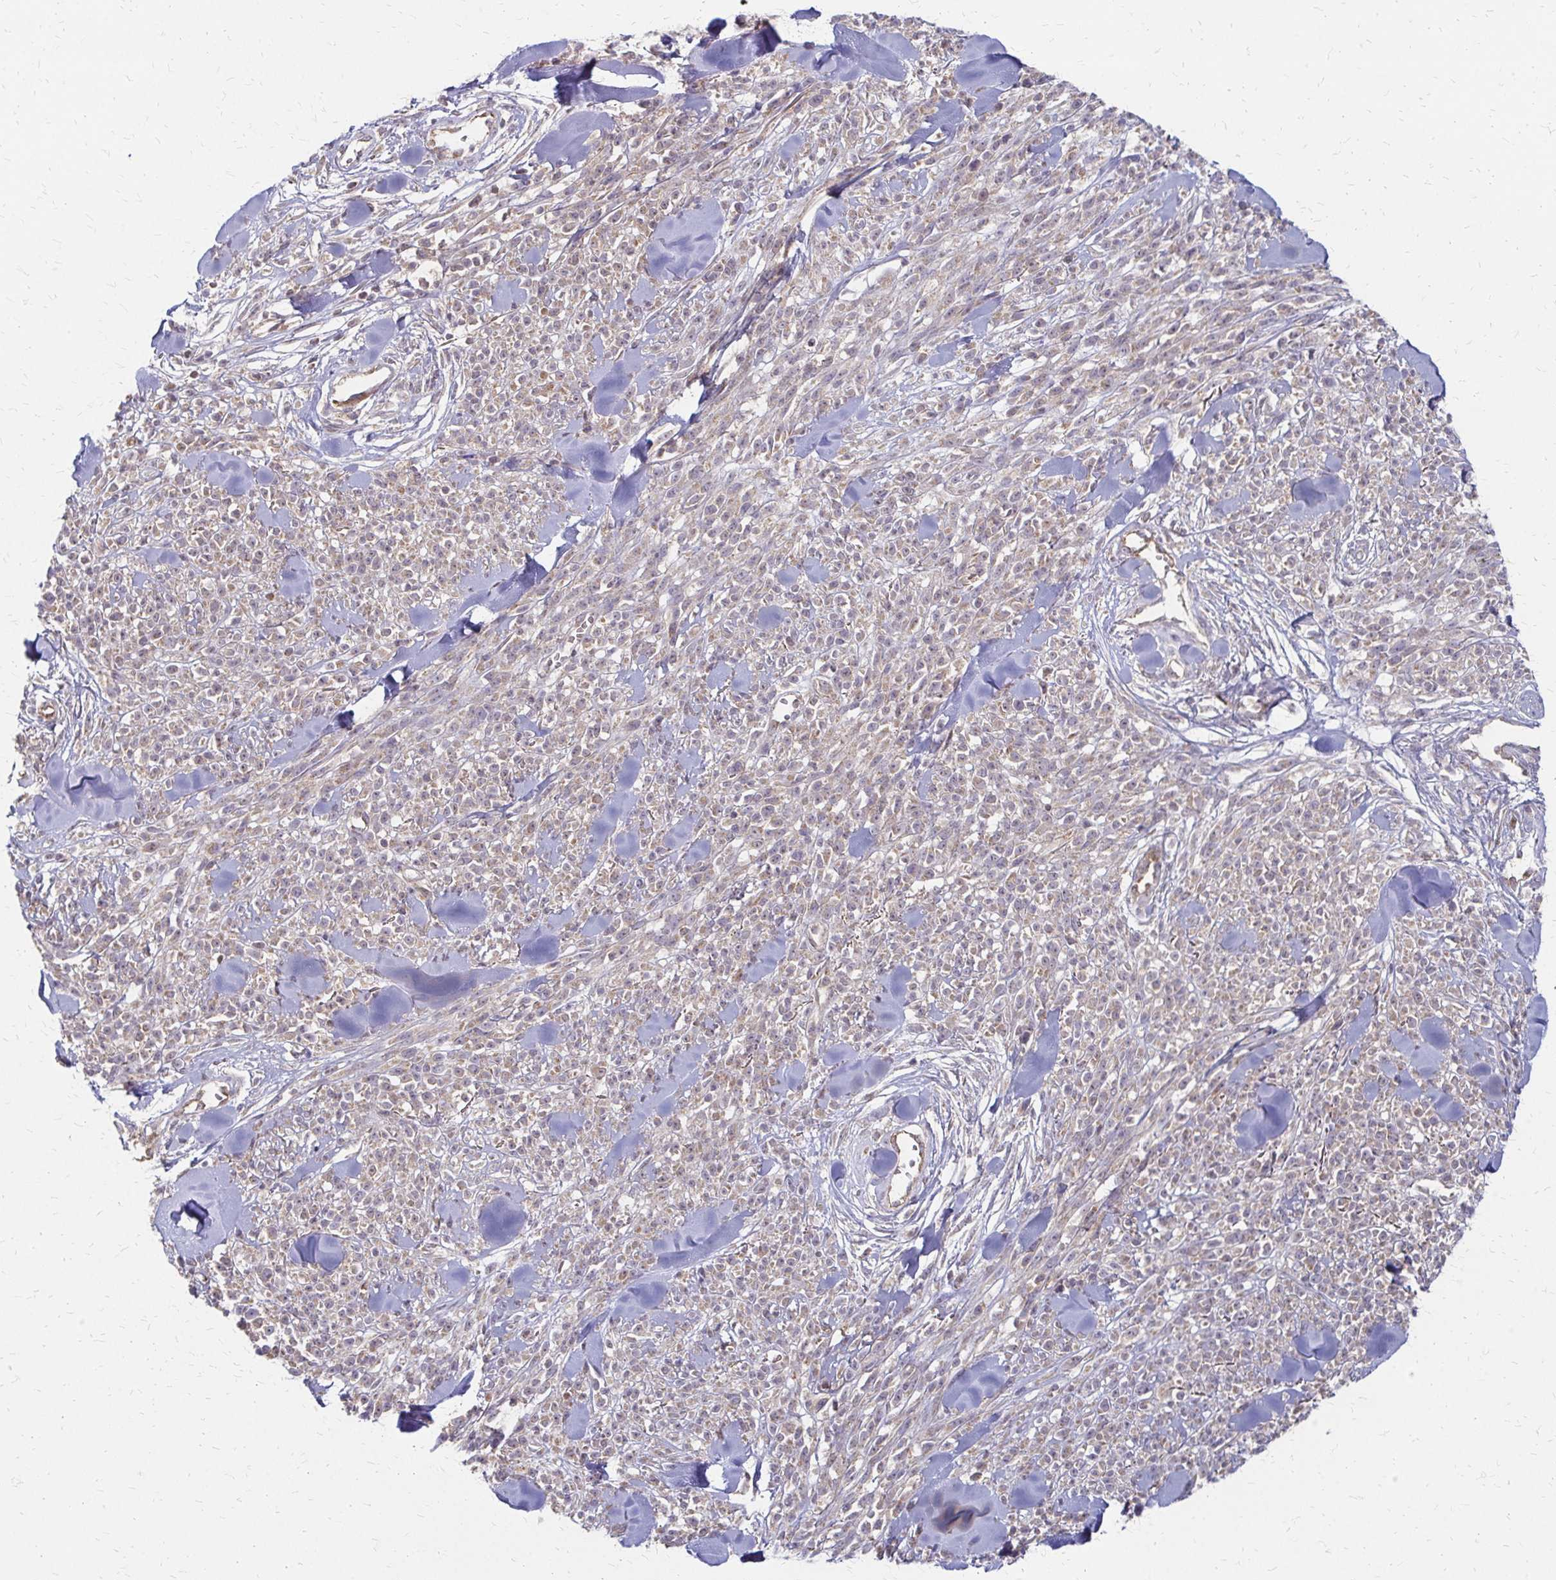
{"staining": {"intensity": "negative", "quantity": "none", "location": "none"}, "tissue": "melanoma", "cell_type": "Tumor cells", "image_type": "cancer", "snomed": [{"axis": "morphology", "description": "Malignant melanoma, NOS"}, {"axis": "topography", "description": "Skin"}, {"axis": "topography", "description": "Skin of trunk"}], "caption": "Image shows no significant protein staining in tumor cells of malignant melanoma. Nuclei are stained in blue.", "gene": "ZNF383", "patient": {"sex": "male", "age": 74}}